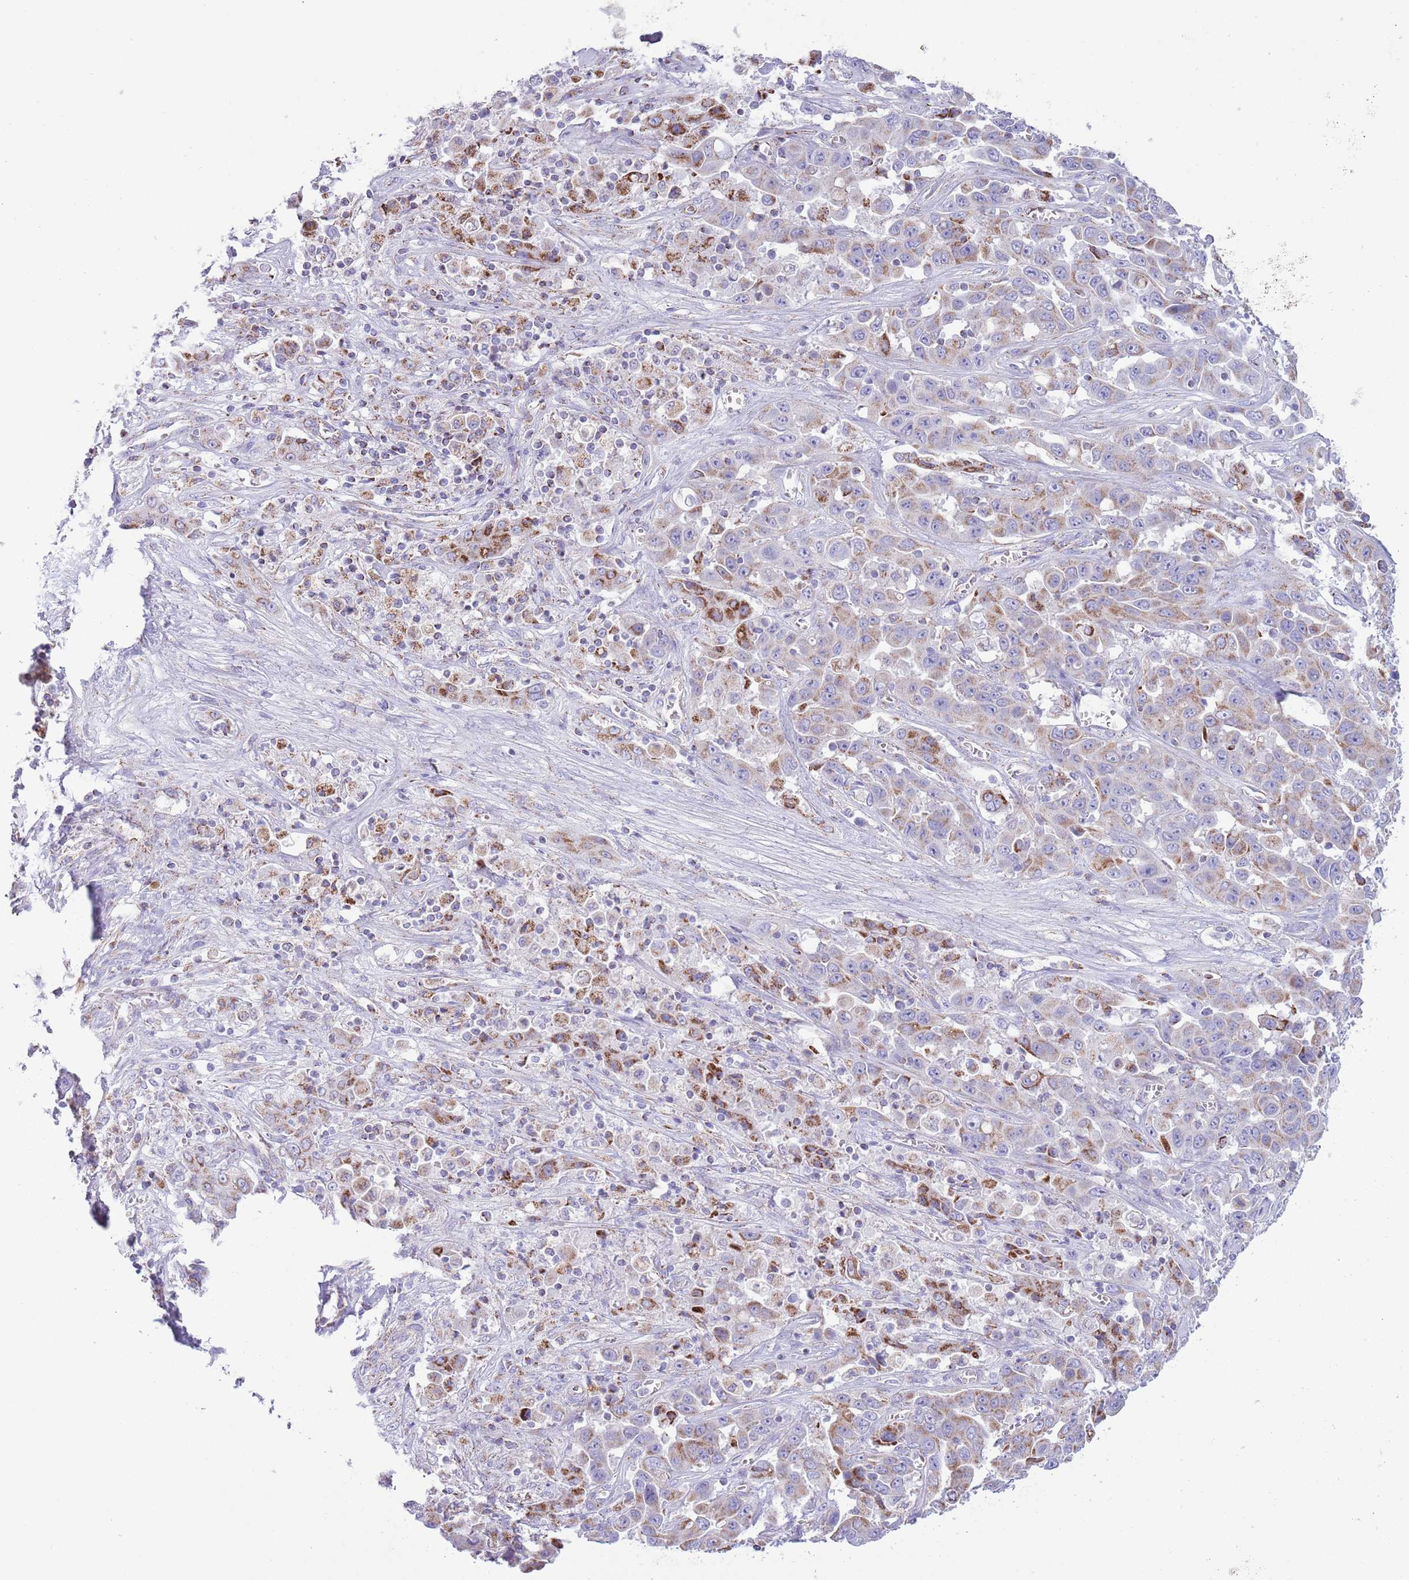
{"staining": {"intensity": "moderate", "quantity": "25%-75%", "location": "cytoplasmic/membranous"}, "tissue": "liver cancer", "cell_type": "Tumor cells", "image_type": "cancer", "snomed": [{"axis": "morphology", "description": "Cholangiocarcinoma"}, {"axis": "topography", "description": "Liver"}], "caption": "Protein expression by IHC exhibits moderate cytoplasmic/membranous staining in about 25%-75% of tumor cells in cholangiocarcinoma (liver). (DAB (3,3'-diaminobenzidine) IHC, brown staining for protein, blue staining for nuclei).", "gene": "ATP6V1B1", "patient": {"sex": "female", "age": 52}}